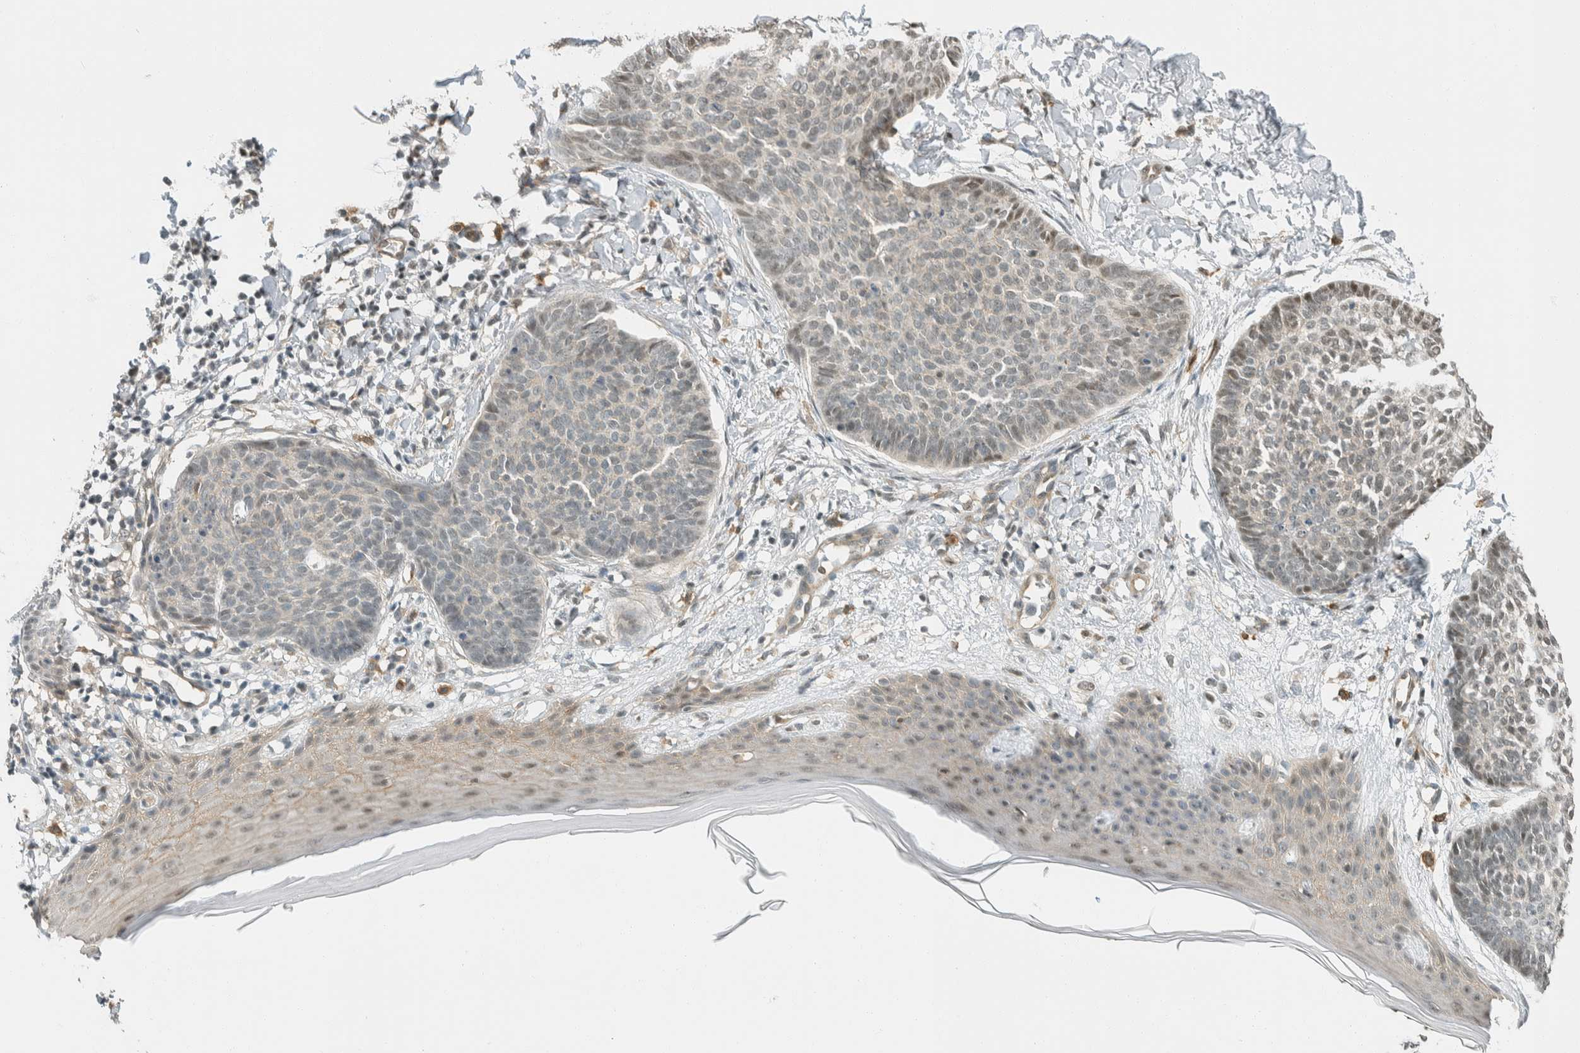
{"staining": {"intensity": "weak", "quantity": "<25%", "location": "nuclear"}, "tissue": "skin cancer", "cell_type": "Tumor cells", "image_type": "cancer", "snomed": [{"axis": "morphology", "description": "Normal tissue, NOS"}, {"axis": "morphology", "description": "Basal cell carcinoma"}, {"axis": "topography", "description": "Skin"}], "caption": "This is a photomicrograph of immunohistochemistry staining of basal cell carcinoma (skin), which shows no expression in tumor cells. (DAB IHC, high magnification).", "gene": "NIBAN2", "patient": {"sex": "male", "age": 50}}